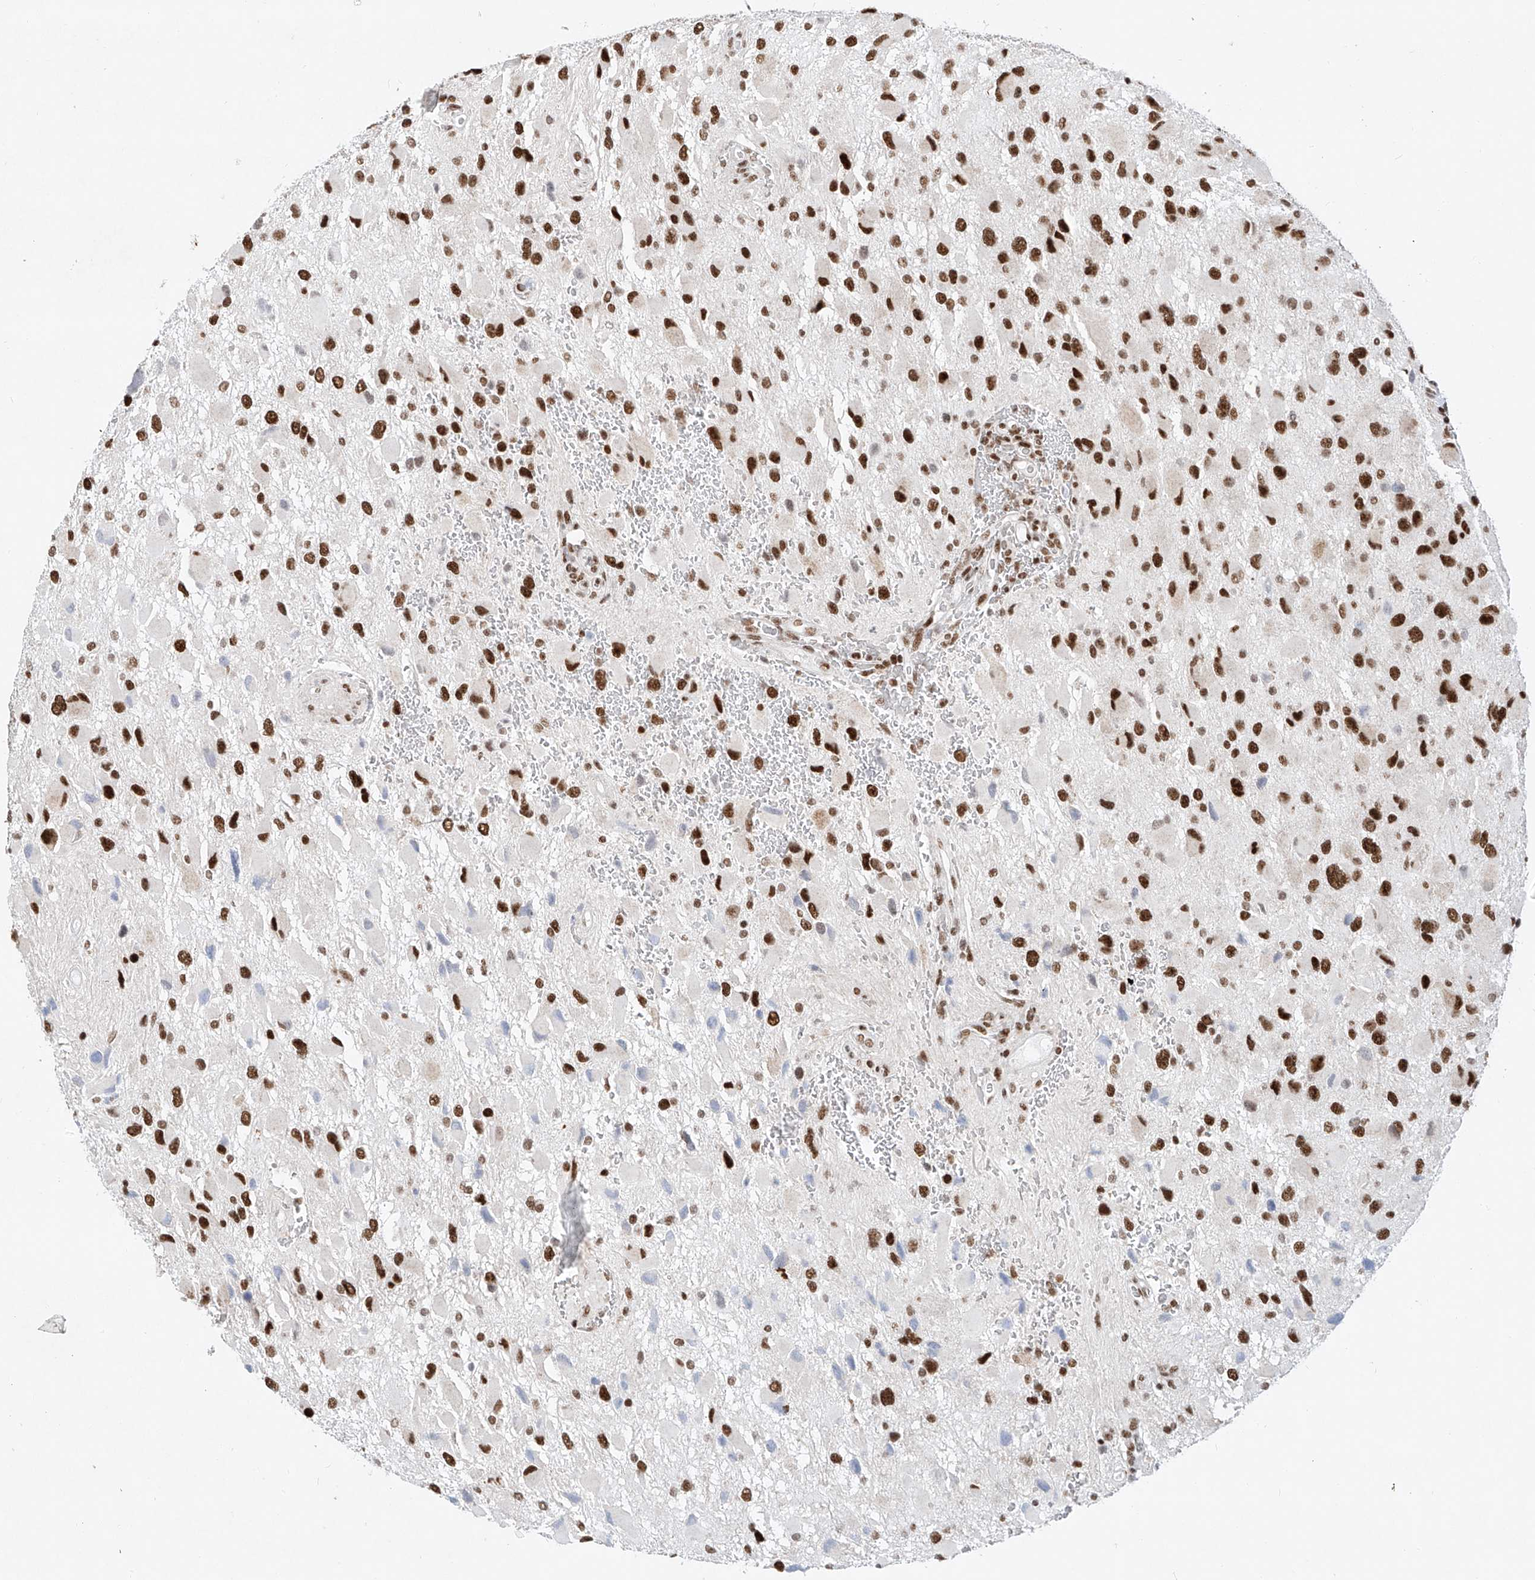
{"staining": {"intensity": "strong", "quantity": ">75%", "location": "nuclear"}, "tissue": "glioma", "cell_type": "Tumor cells", "image_type": "cancer", "snomed": [{"axis": "morphology", "description": "Glioma, malignant, High grade"}, {"axis": "topography", "description": "Brain"}], "caption": "Strong nuclear expression for a protein is appreciated in approximately >75% of tumor cells of glioma using immunohistochemistry (IHC).", "gene": "TAF4", "patient": {"sex": "male", "age": 53}}